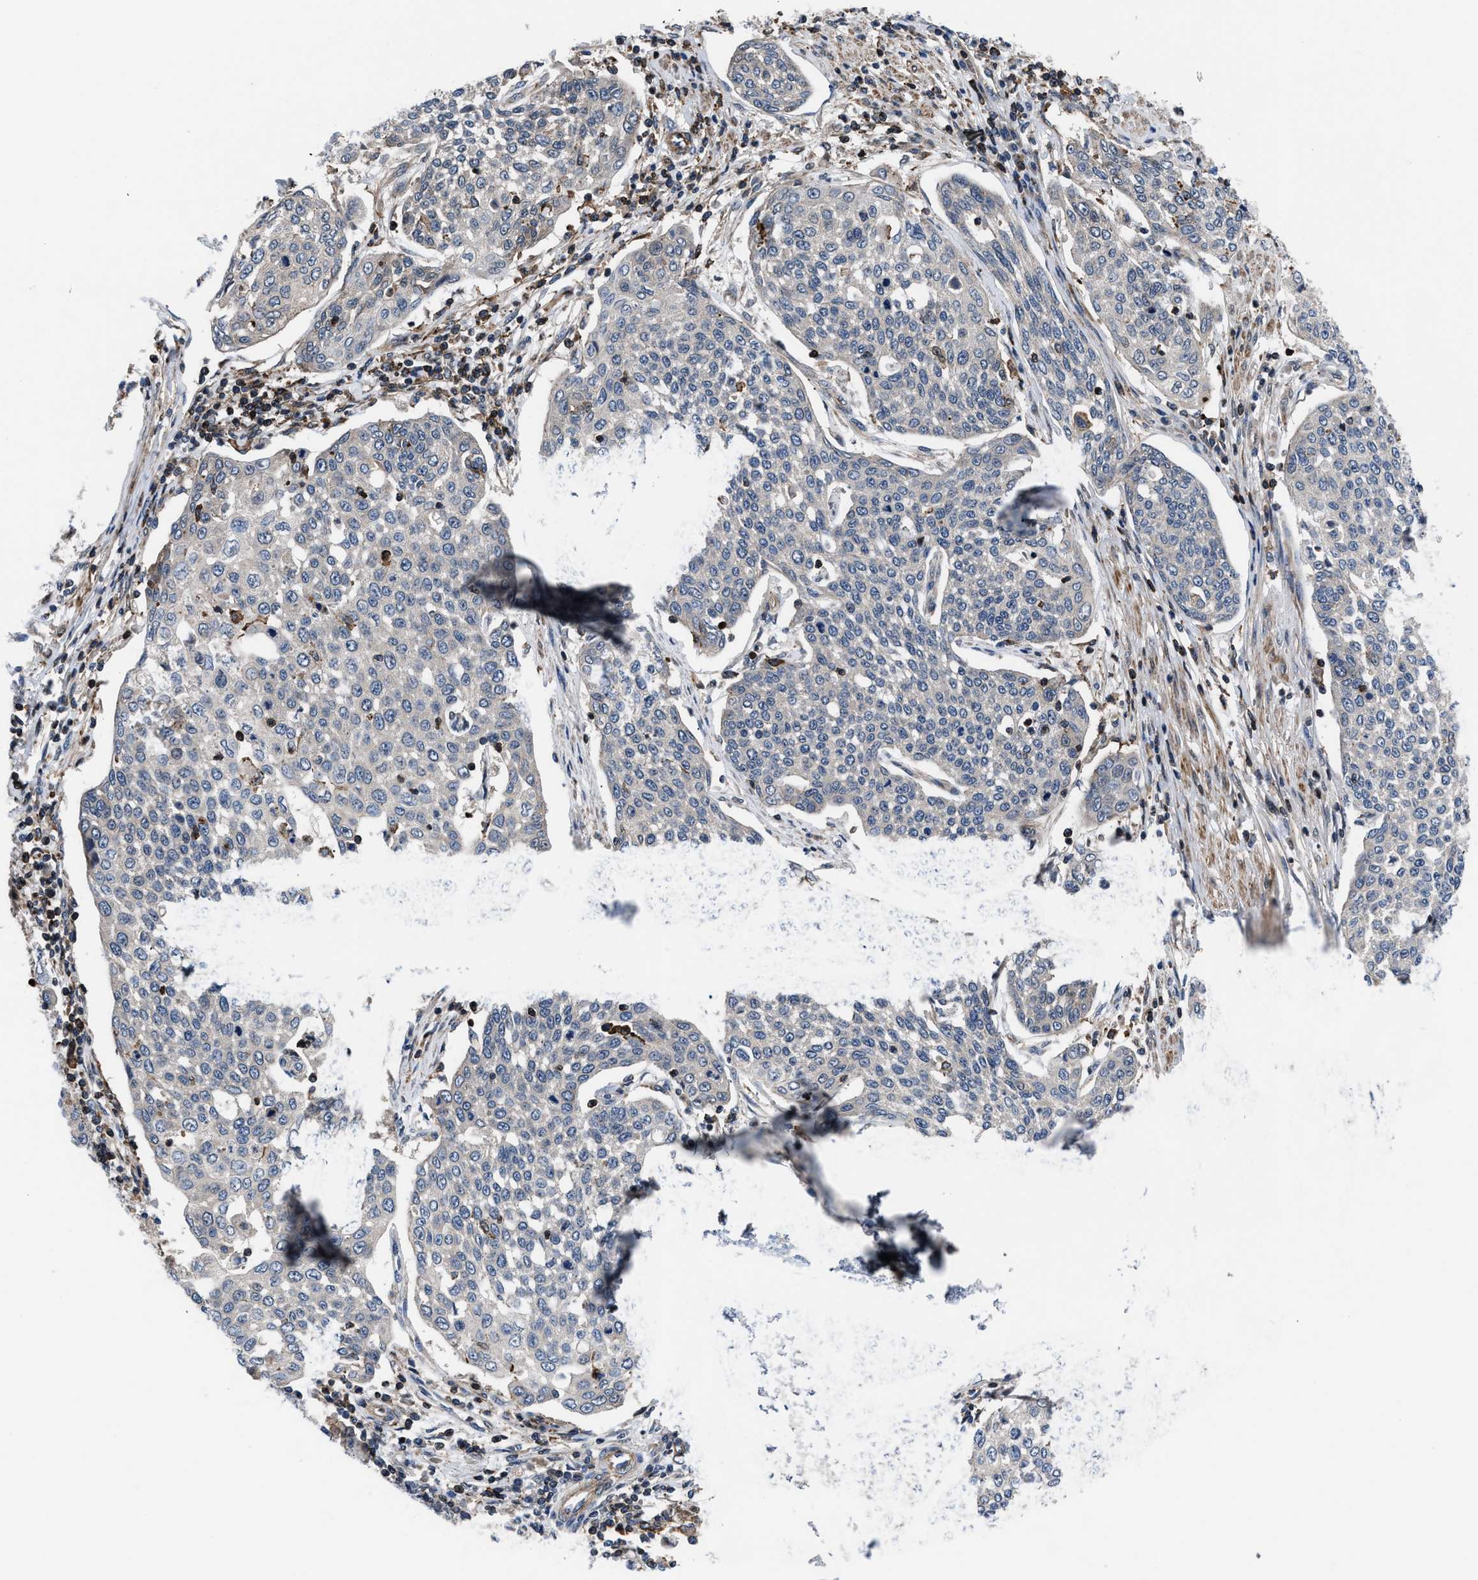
{"staining": {"intensity": "negative", "quantity": "none", "location": "none"}, "tissue": "cervical cancer", "cell_type": "Tumor cells", "image_type": "cancer", "snomed": [{"axis": "morphology", "description": "Squamous cell carcinoma, NOS"}, {"axis": "topography", "description": "Cervix"}], "caption": "Tumor cells are negative for brown protein staining in cervical squamous cell carcinoma.", "gene": "SPAST", "patient": {"sex": "female", "age": 34}}